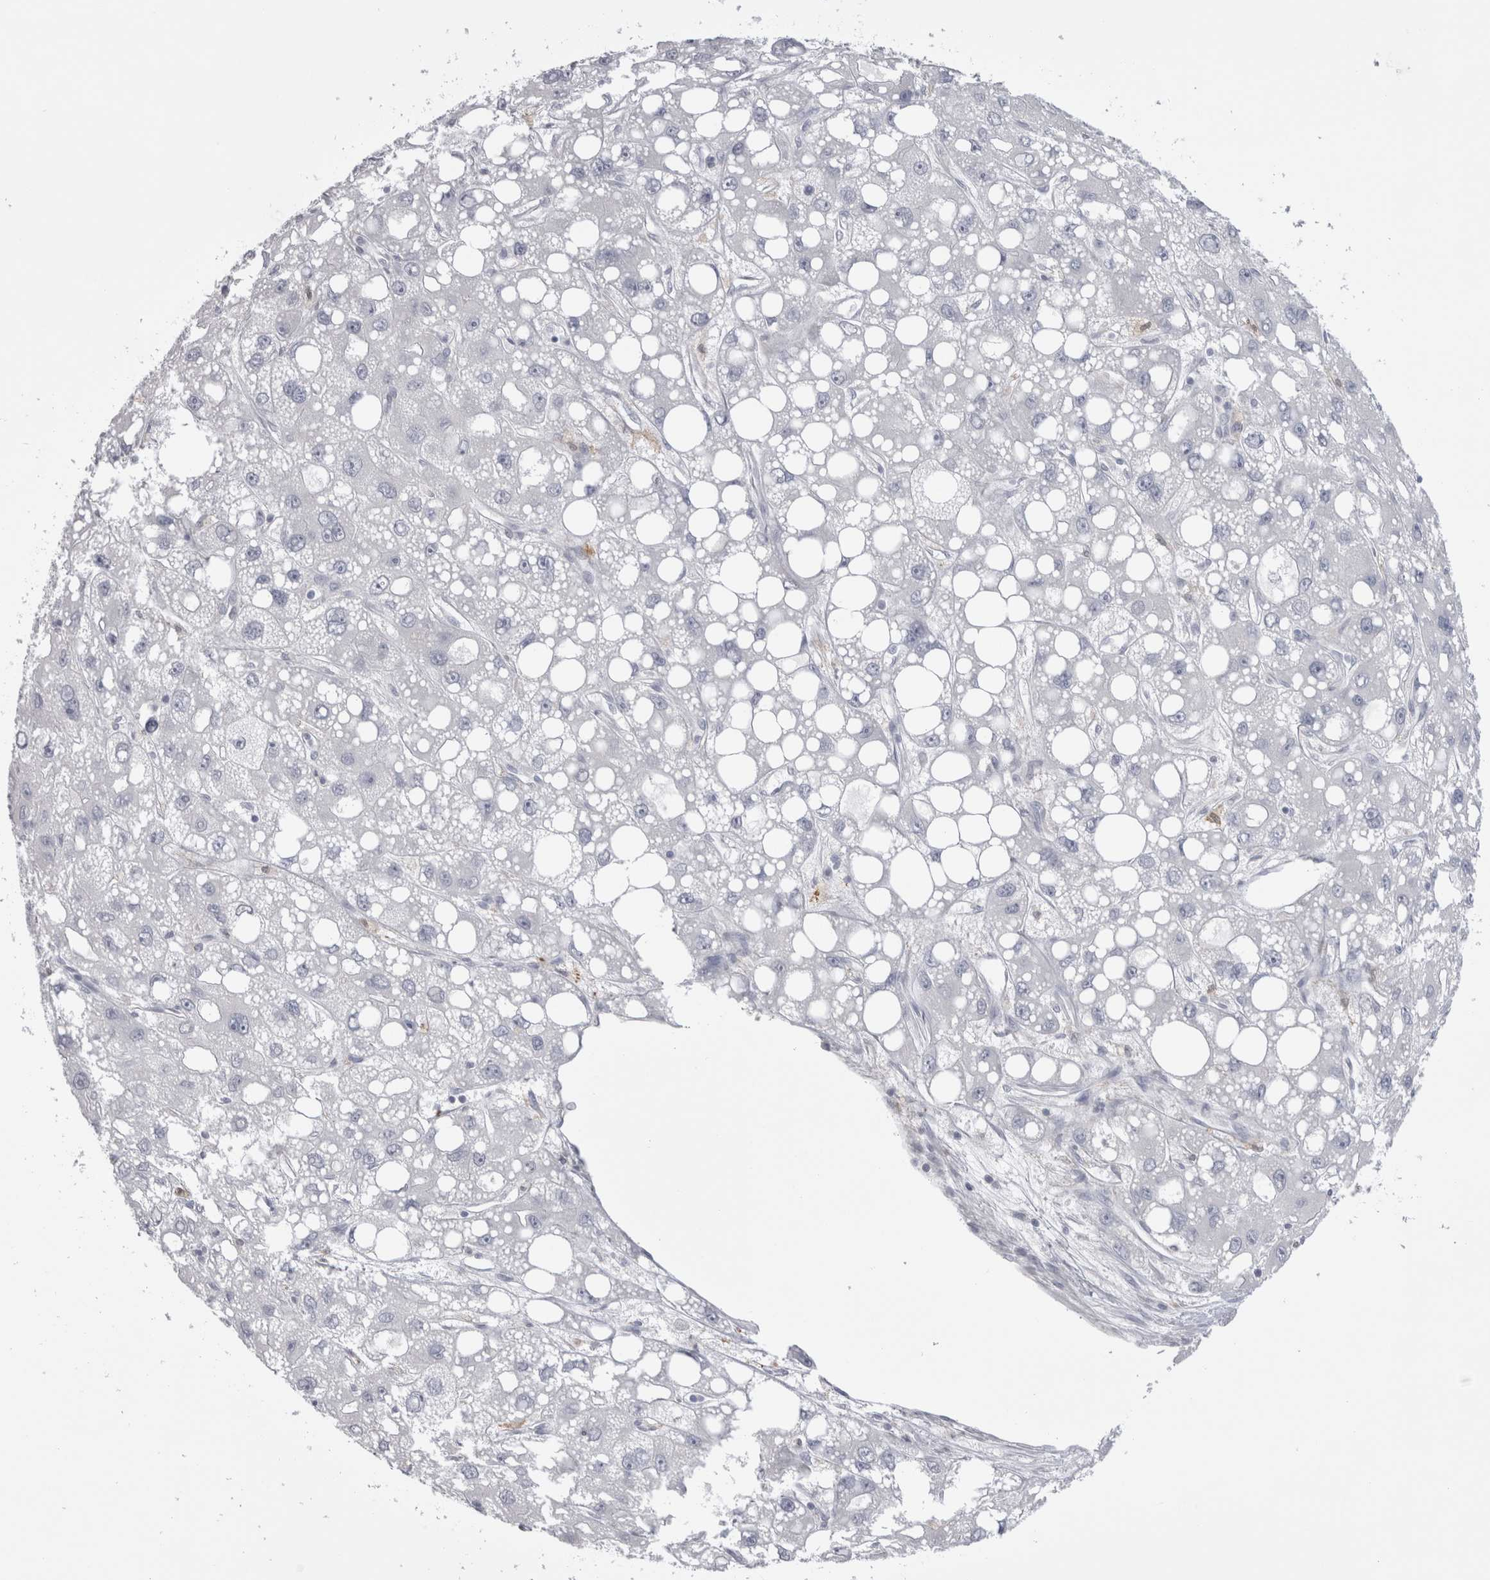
{"staining": {"intensity": "negative", "quantity": "none", "location": "none"}, "tissue": "liver cancer", "cell_type": "Tumor cells", "image_type": "cancer", "snomed": [{"axis": "morphology", "description": "Carcinoma, Hepatocellular, NOS"}, {"axis": "topography", "description": "Liver"}], "caption": "An IHC histopathology image of liver cancer (hepatocellular carcinoma) is shown. There is no staining in tumor cells of liver cancer (hepatocellular carcinoma).", "gene": "SUCNR1", "patient": {"sex": "male", "age": 55}}